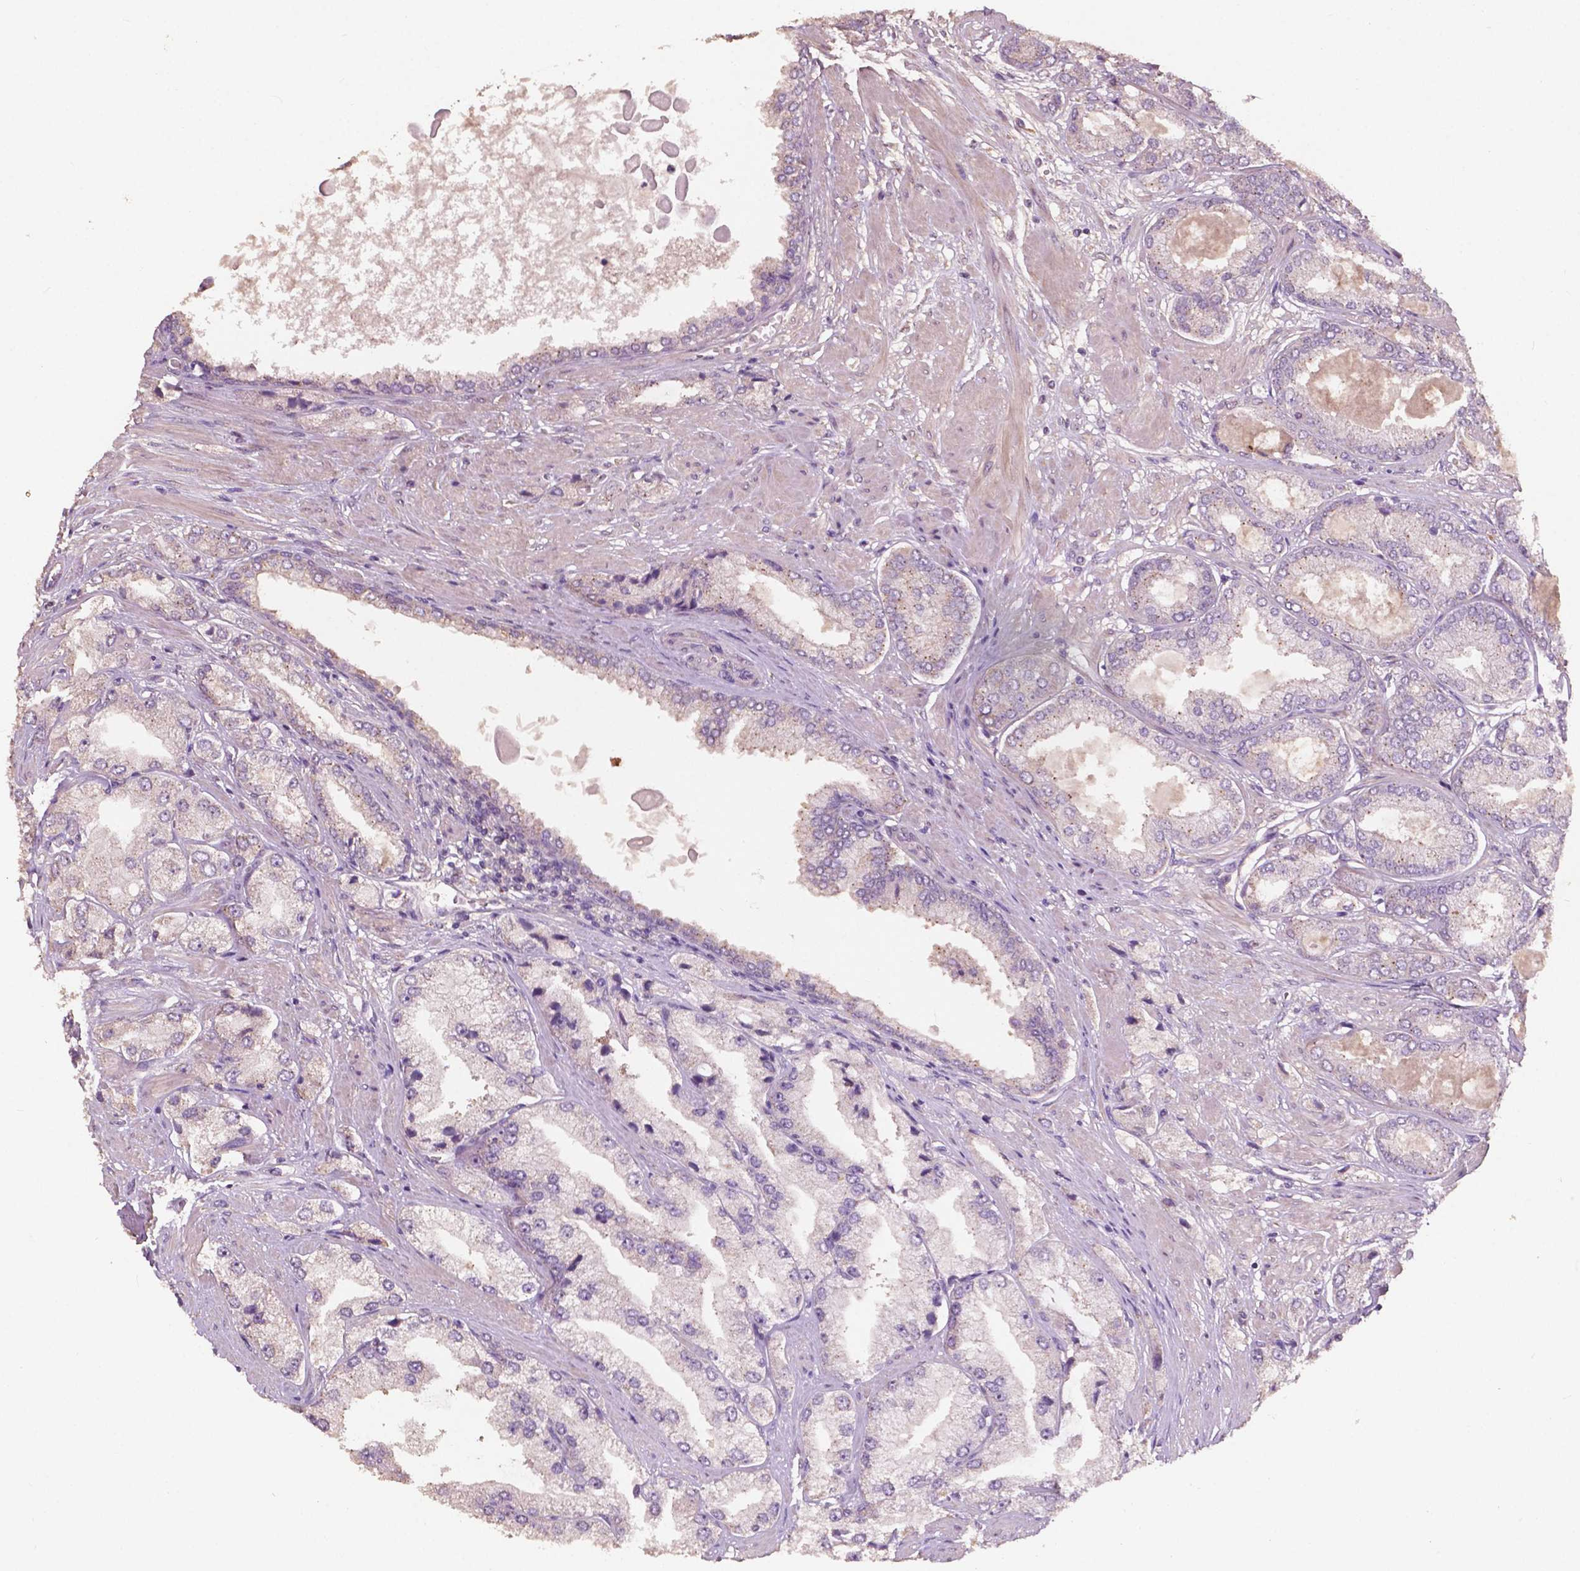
{"staining": {"intensity": "negative", "quantity": "none", "location": "none"}, "tissue": "prostate cancer", "cell_type": "Tumor cells", "image_type": "cancer", "snomed": [{"axis": "morphology", "description": "Adenocarcinoma, High grade"}, {"axis": "topography", "description": "Prostate"}], "caption": "Protein analysis of prostate cancer displays no significant staining in tumor cells. (DAB IHC visualized using brightfield microscopy, high magnification).", "gene": "CHPT1", "patient": {"sex": "male", "age": 68}}